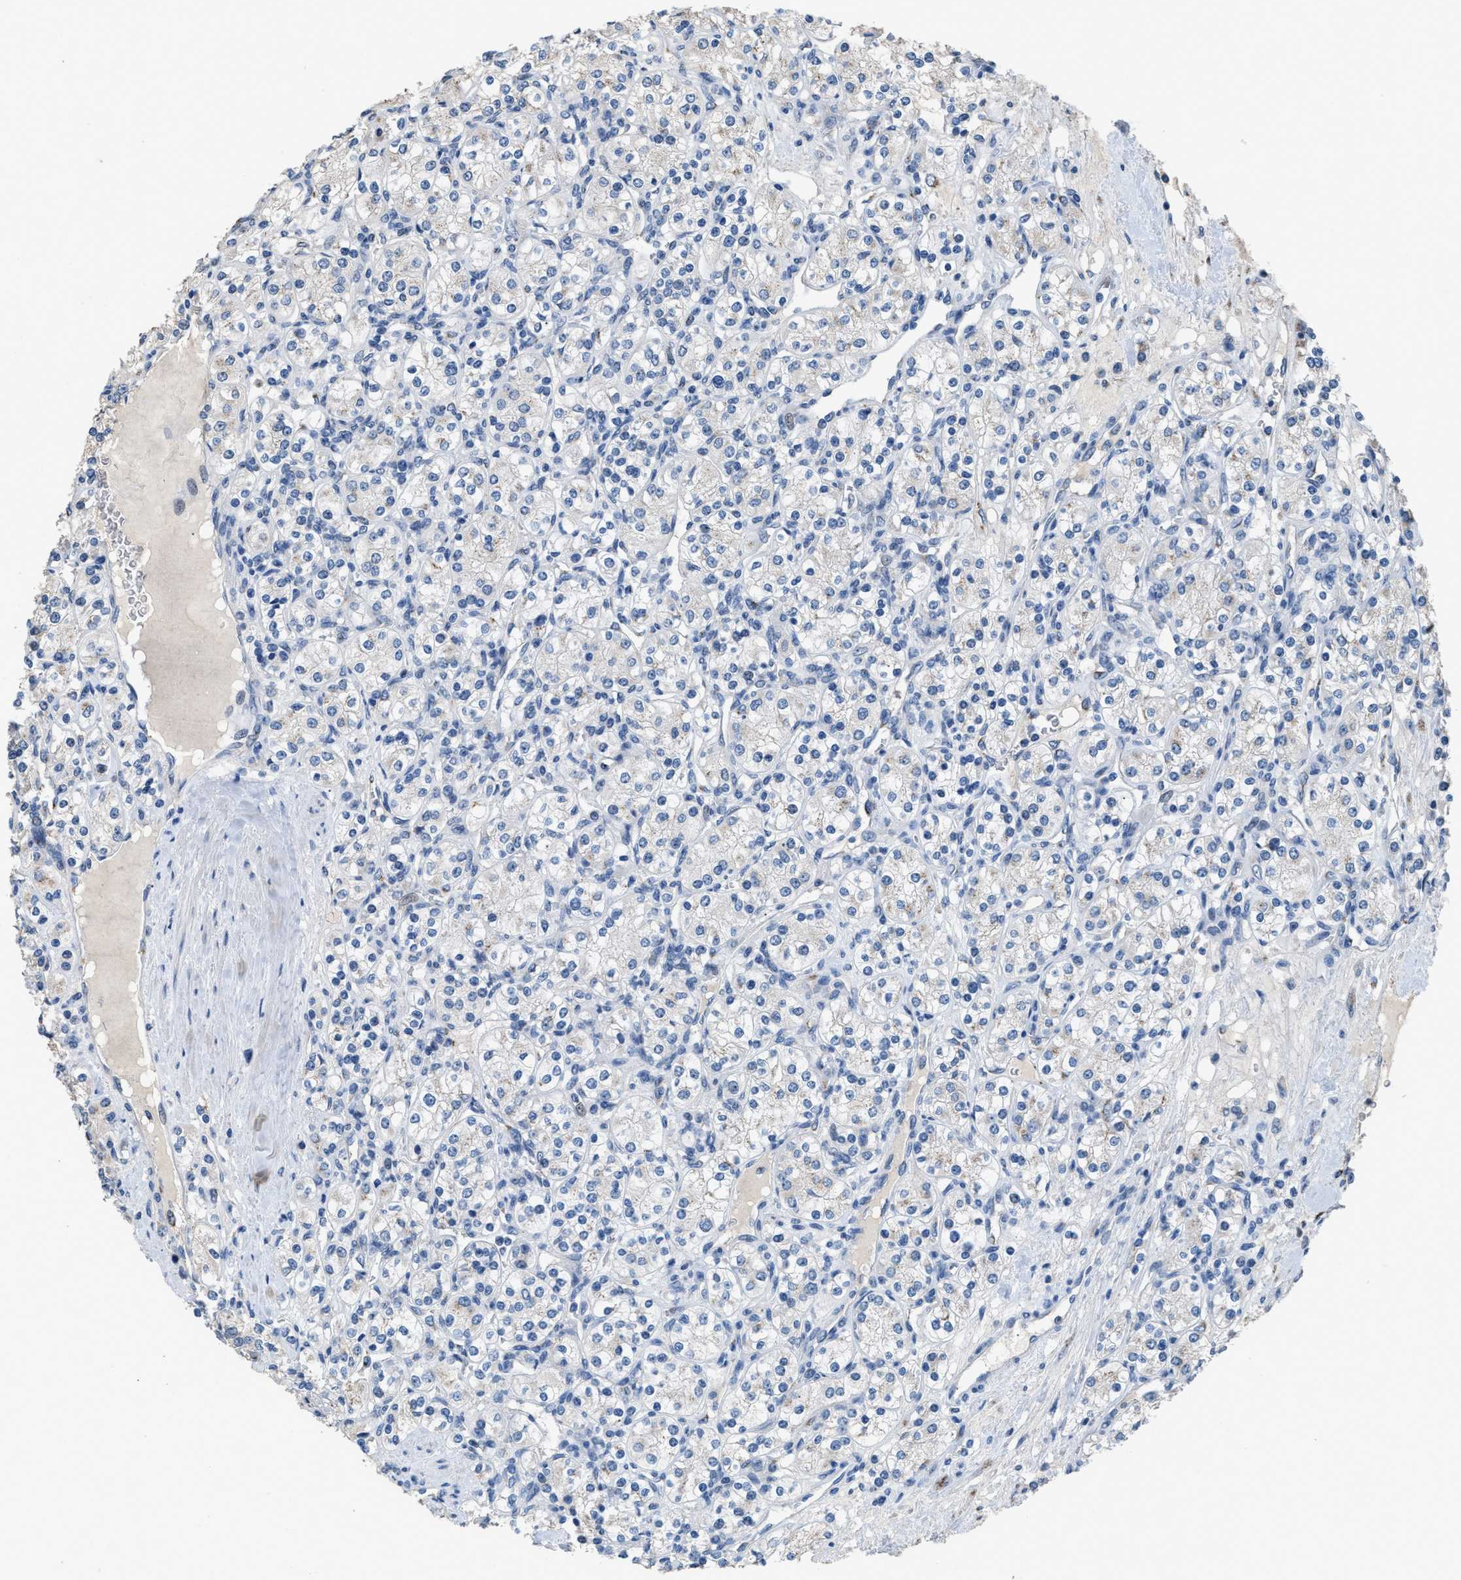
{"staining": {"intensity": "negative", "quantity": "none", "location": "none"}, "tissue": "renal cancer", "cell_type": "Tumor cells", "image_type": "cancer", "snomed": [{"axis": "morphology", "description": "Adenocarcinoma, NOS"}, {"axis": "topography", "description": "Kidney"}], "caption": "DAB immunohistochemical staining of renal cancer demonstrates no significant expression in tumor cells. The staining is performed using DAB brown chromogen with nuclei counter-stained in using hematoxylin.", "gene": "GOLM1", "patient": {"sex": "male", "age": 77}}